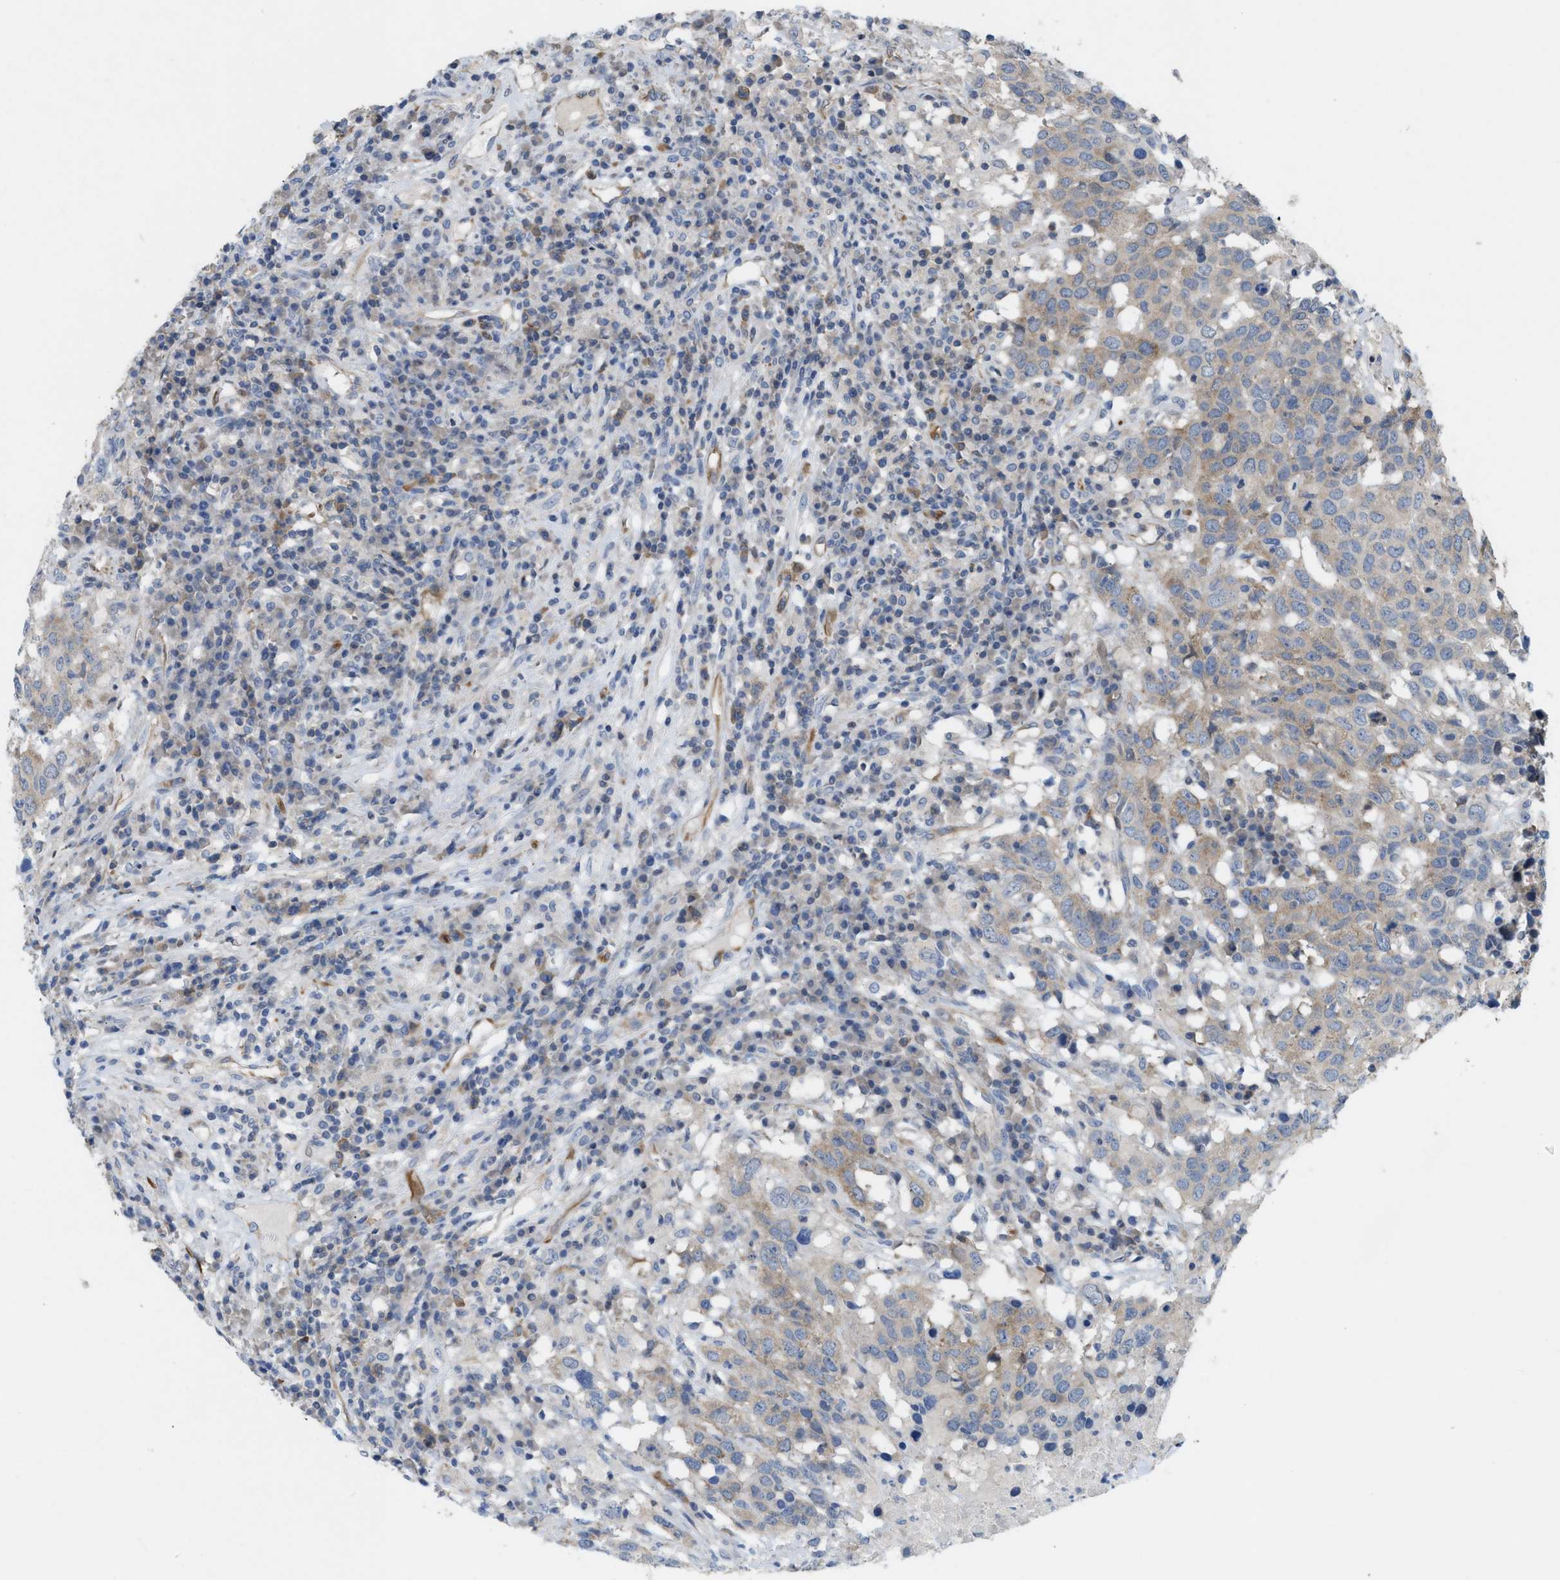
{"staining": {"intensity": "weak", "quantity": ">75%", "location": "cytoplasmic/membranous"}, "tissue": "head and neck cancer", "cell_type": "Tumor cells", "image_type": "cancer", "snomed": [{"axis": "morphology", "description": "Squamous cell carcinoma, NOS"}, {"axis": "topography", "description": "Head-Neck"}], "caption": "A micrograph of human squamous cell carcinoma (head and neck) stained for a protein exhibits weak cytoplasmic/membranous brown staining in tumor cells.", "gene": "UBAP2", "patient": {"sex": "male", "age": 66}}